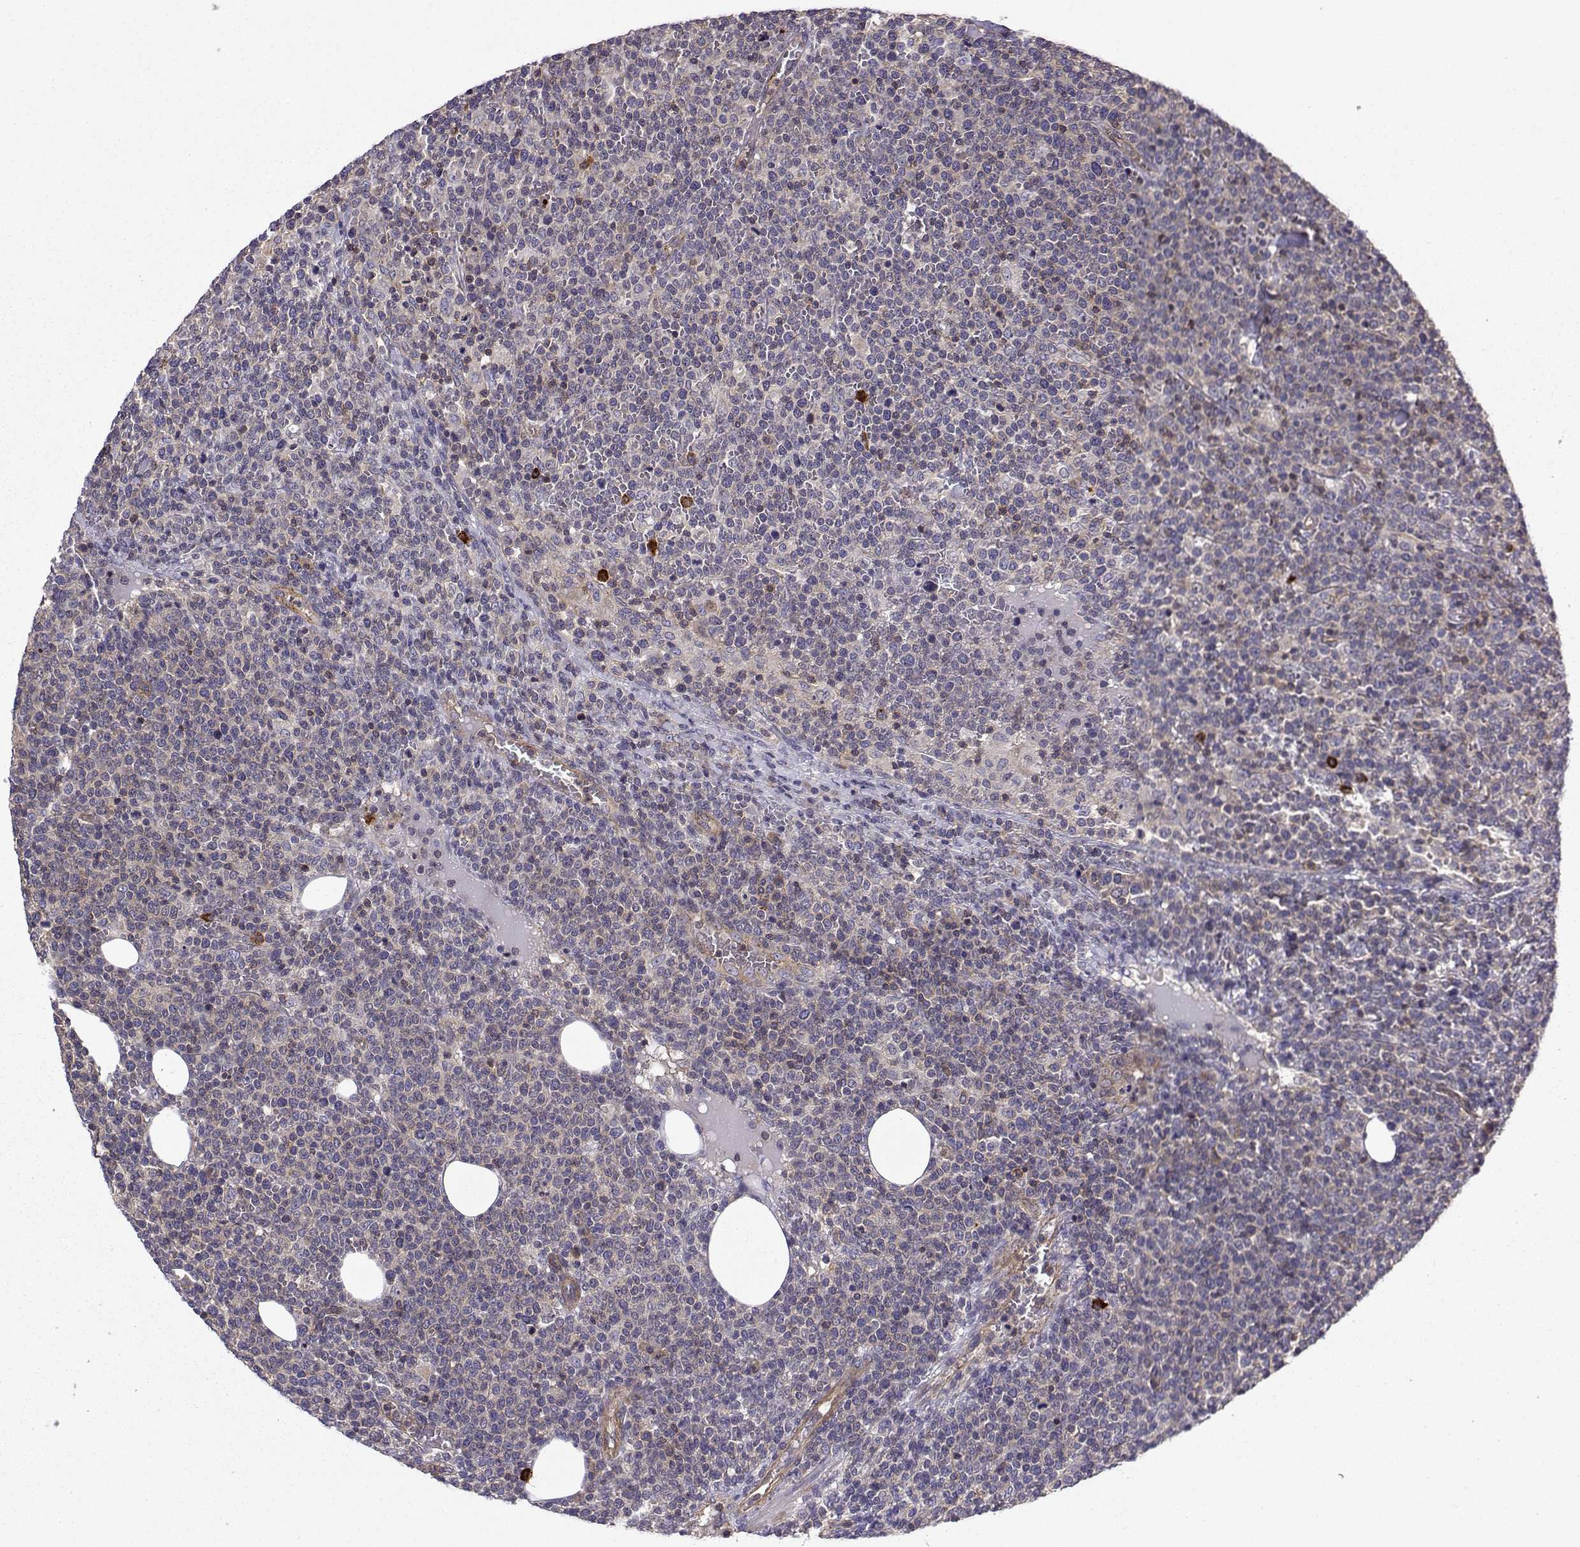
{"staining": {"intensity": "negative", "quantity": "none", "location": "none"}, "tissue": "lymphoma", "cell_type": "Tumor cells", "image_type": "cancer", "snomed": [{"axis": "morphology", "description": "Malignant lymphoma, non-Hodgkin's type, High grade"}, {"axis": "topography", "description": "Lymph node"}], "caption": "This is an IHC image of human lymphoma. There is no expression in tumor cells.", "gene": "ITGB8", "patient": {"sex": "male", "age": 61}}